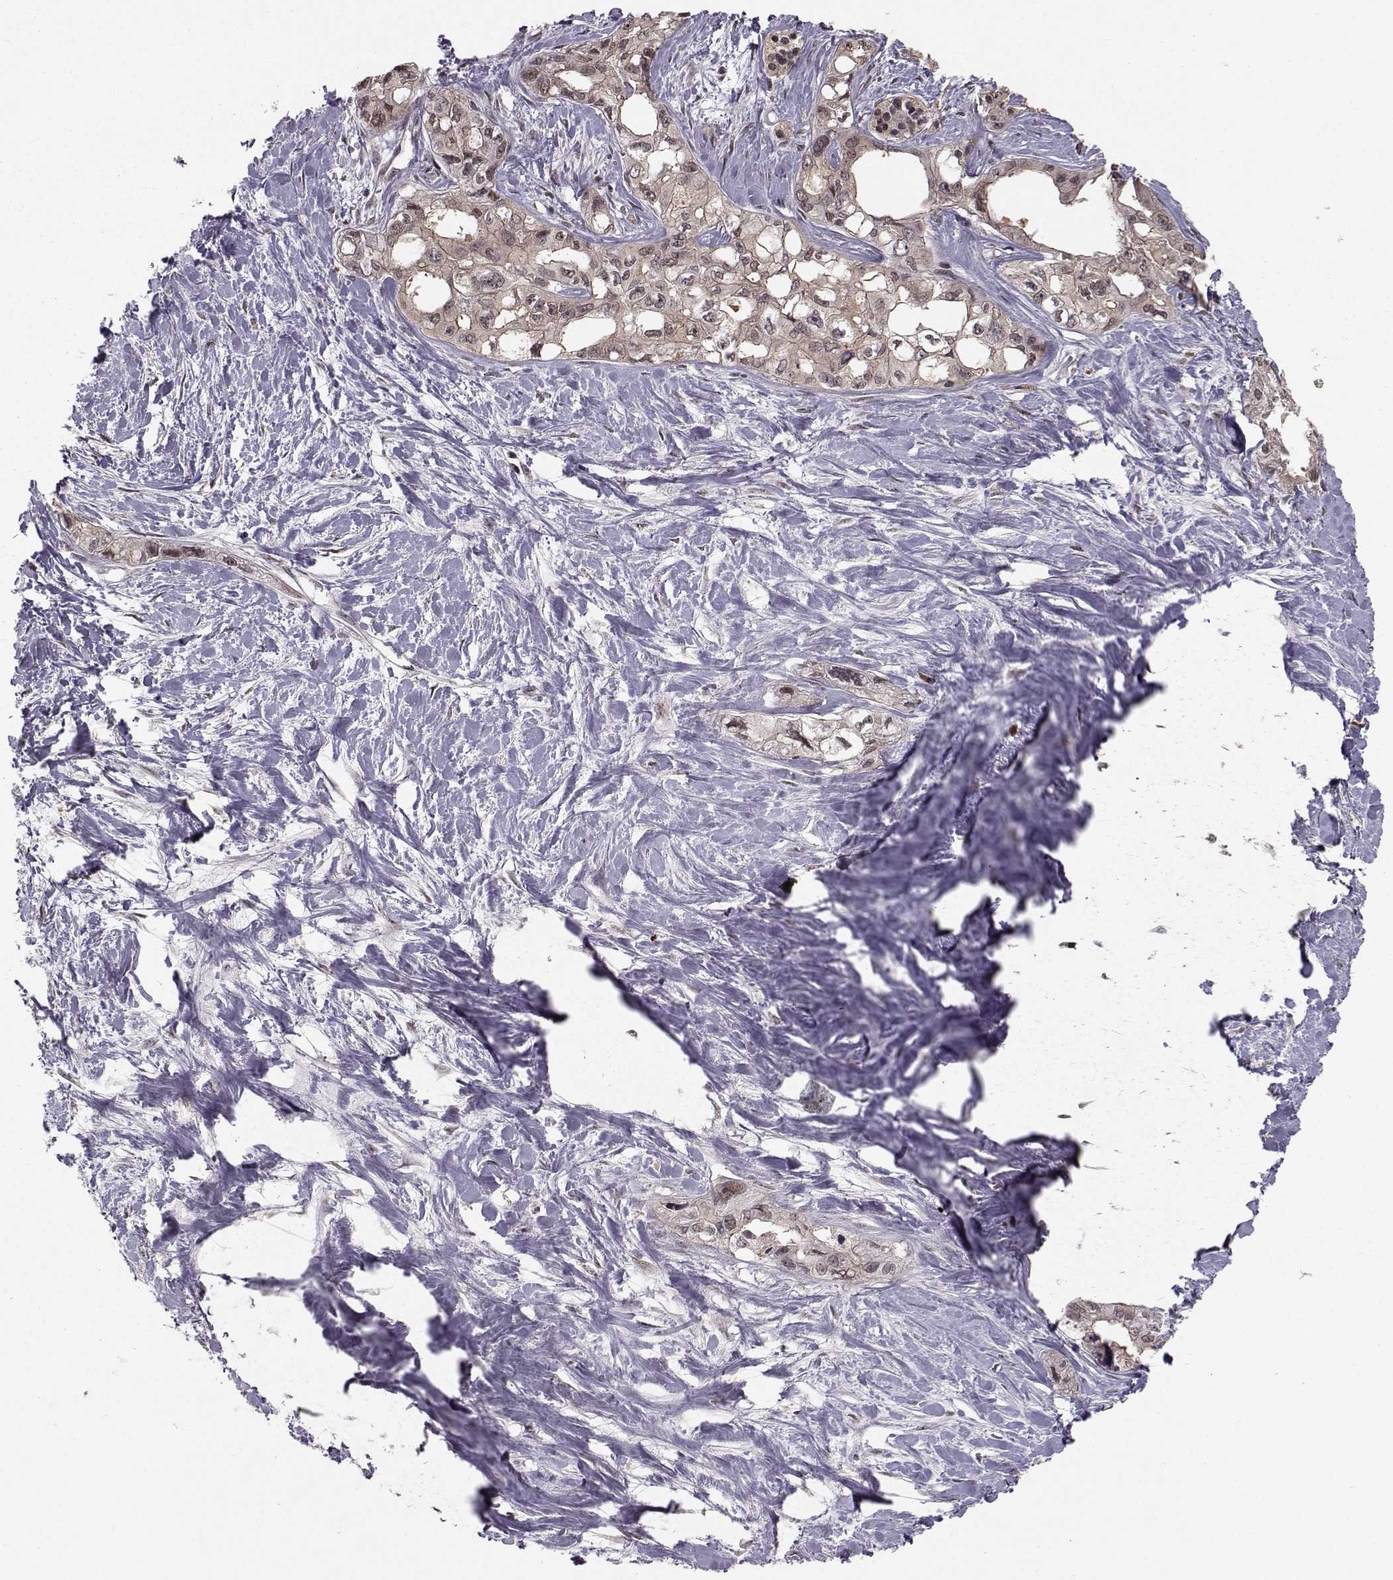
{"staining": {"intensity": "weak", "quantity": "25%-75%", "location": "cytoplasmic/membranous"}, "tissue": "pancreatic cancer", "cell_type": "Tumor cells", "image_type": "cancer", "snomed": [{"axis": "morphology", "description": "Adenocarcinoma, NOS"}, {"axis": "topography", "description": "Pancreas"}], "caption": "Adenocarcinoma (pancreatic) stained for a protein displays weak cytoplasmic/membranous positivity in tumor cells.", "gene": "PLEKHG3", "patient": {"sex": "female", "age": 50}}